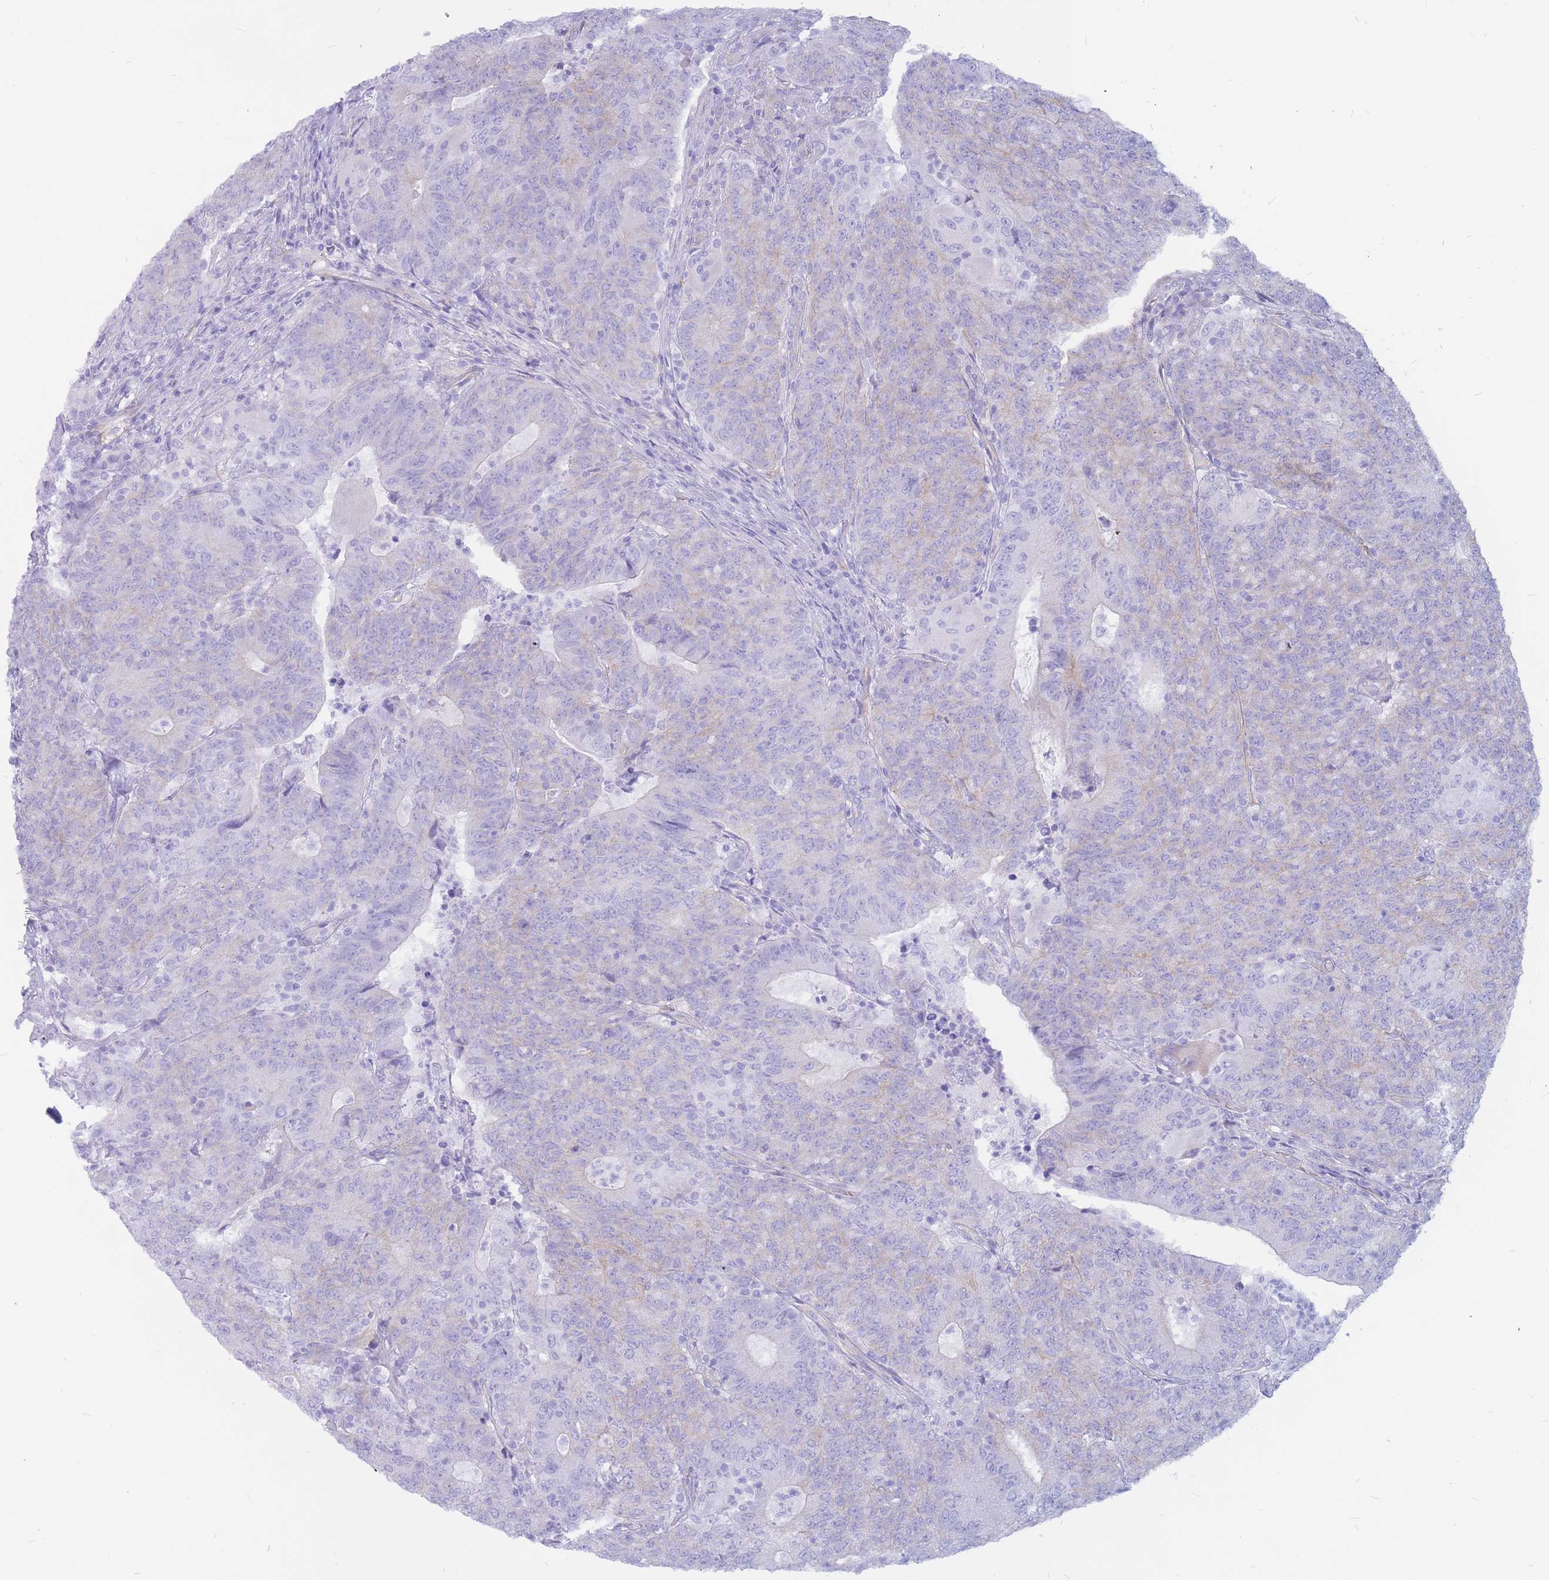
{"staining": {"intensity": "negative", "quantity": "none", "location": "none"}, "tissue": "colorectal cancer", "cell_type": "Tumor cells", "image_type": "cancer", "snomed": [{"axis": "morphology", "description": "Adenocarcinoma, NOS"}, {"axis": "topography", "description": "Colon"}], "caption": "Tumor cells show no significant protein expression in colorectal cancer (adenocarcinoma).", "gene": "ADD2", "patient": {"sex": "female", "age": 75}}